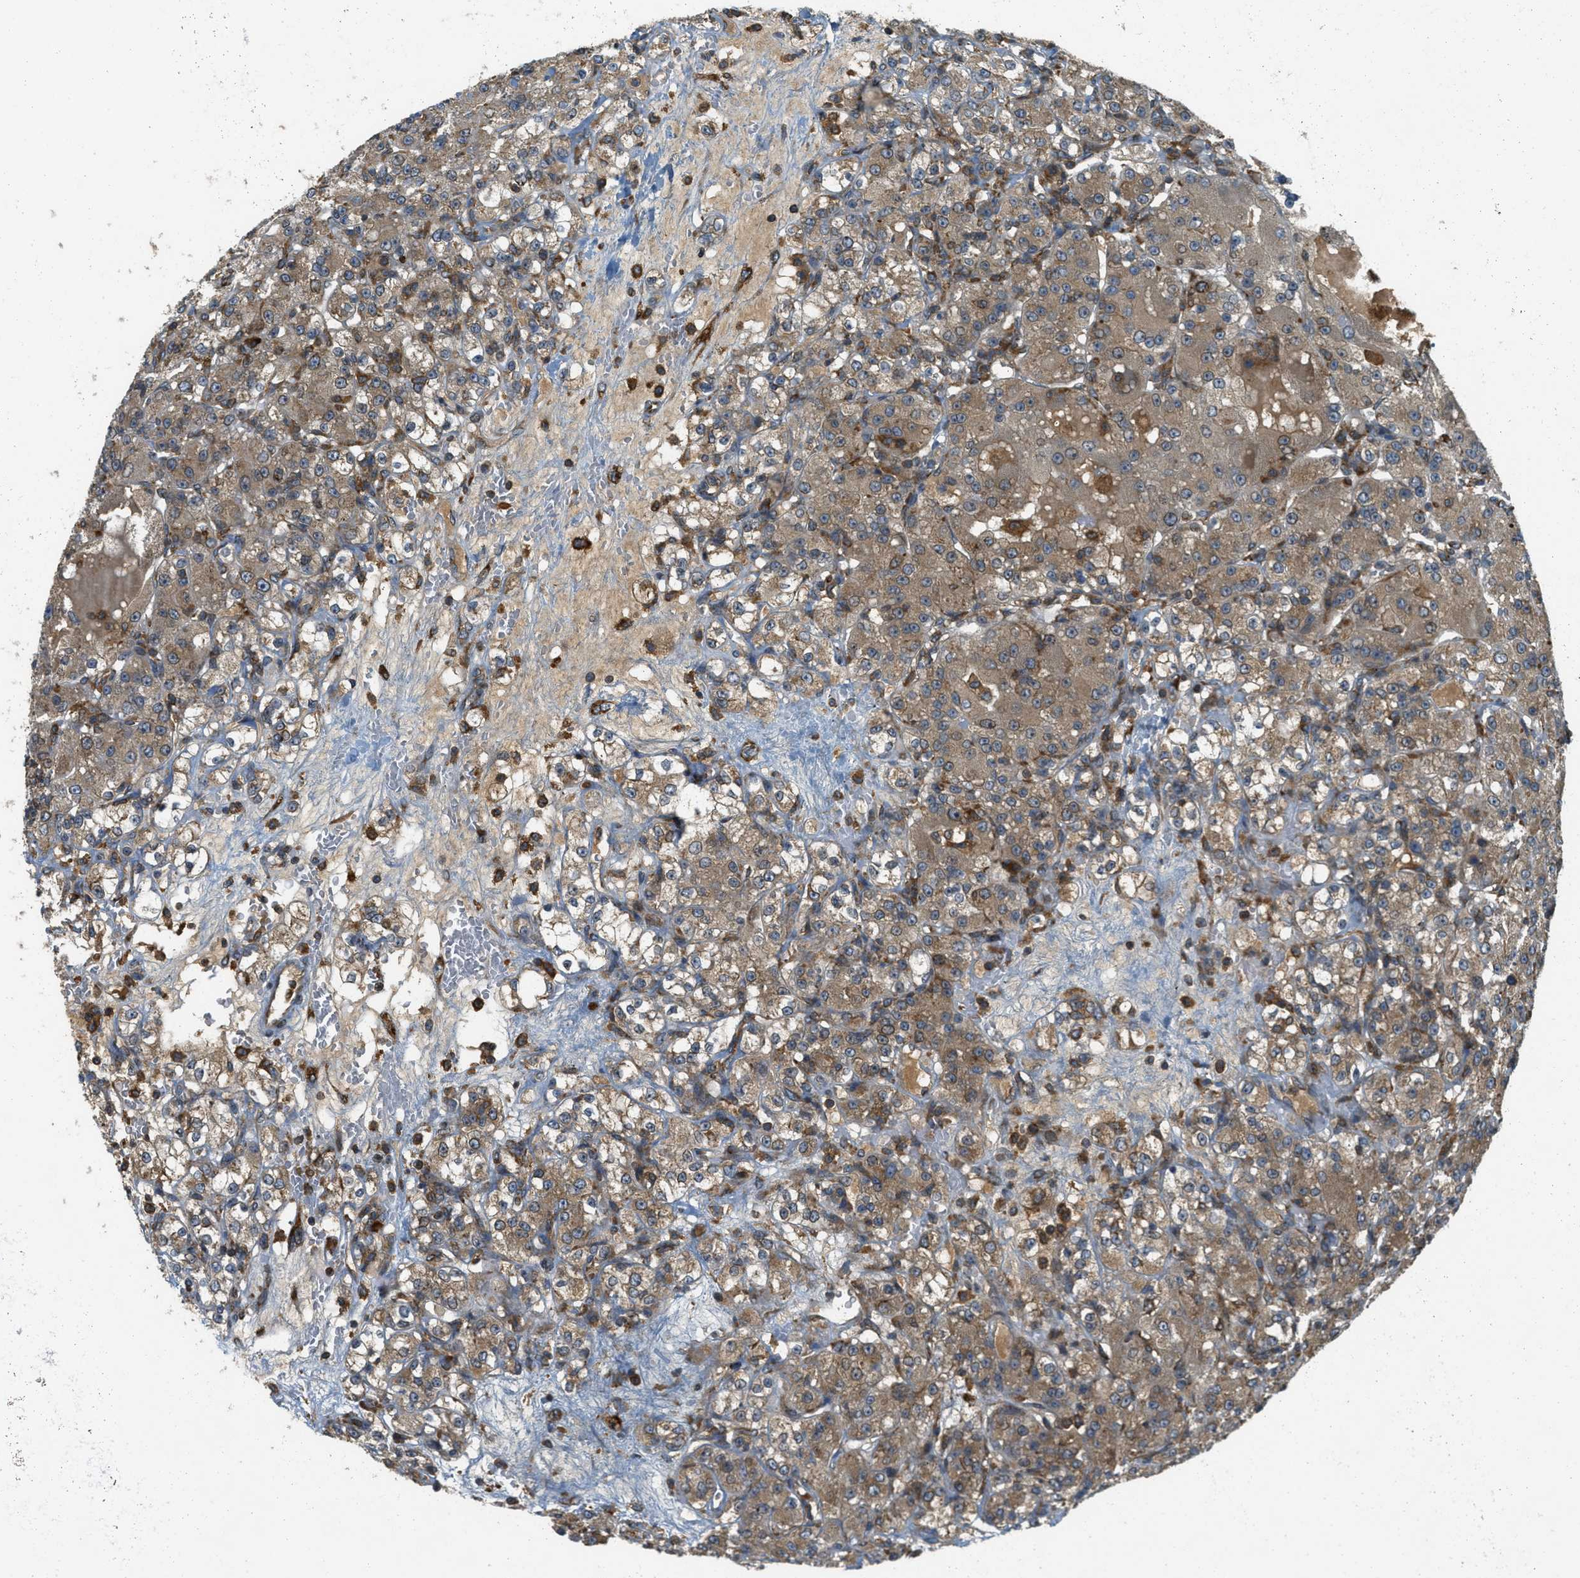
{"staining": {"intensity": "moderate", "quantity": ">75%", "location": "cytoplasmic/membranous"}, "tissue": "renal cancer", "cell_type": "Tumor cells", "image_type": "cancer", "snomed": [{"axis": "morphology", "description": "Normal tissue, NOS"}, {"axis": "morphology", "description": "Adenocarcinoma, NOS"}, {"axis": "topography", "description": "Kidney"}], "caption": "Protein analysis of renal adenocarcinoma tissue demonstrates moderate cytoplasmic/membranous staining in about >75% of tumor cells.", "gene": "PCDH18", "patient": {"sex": "male", "age": 61}}